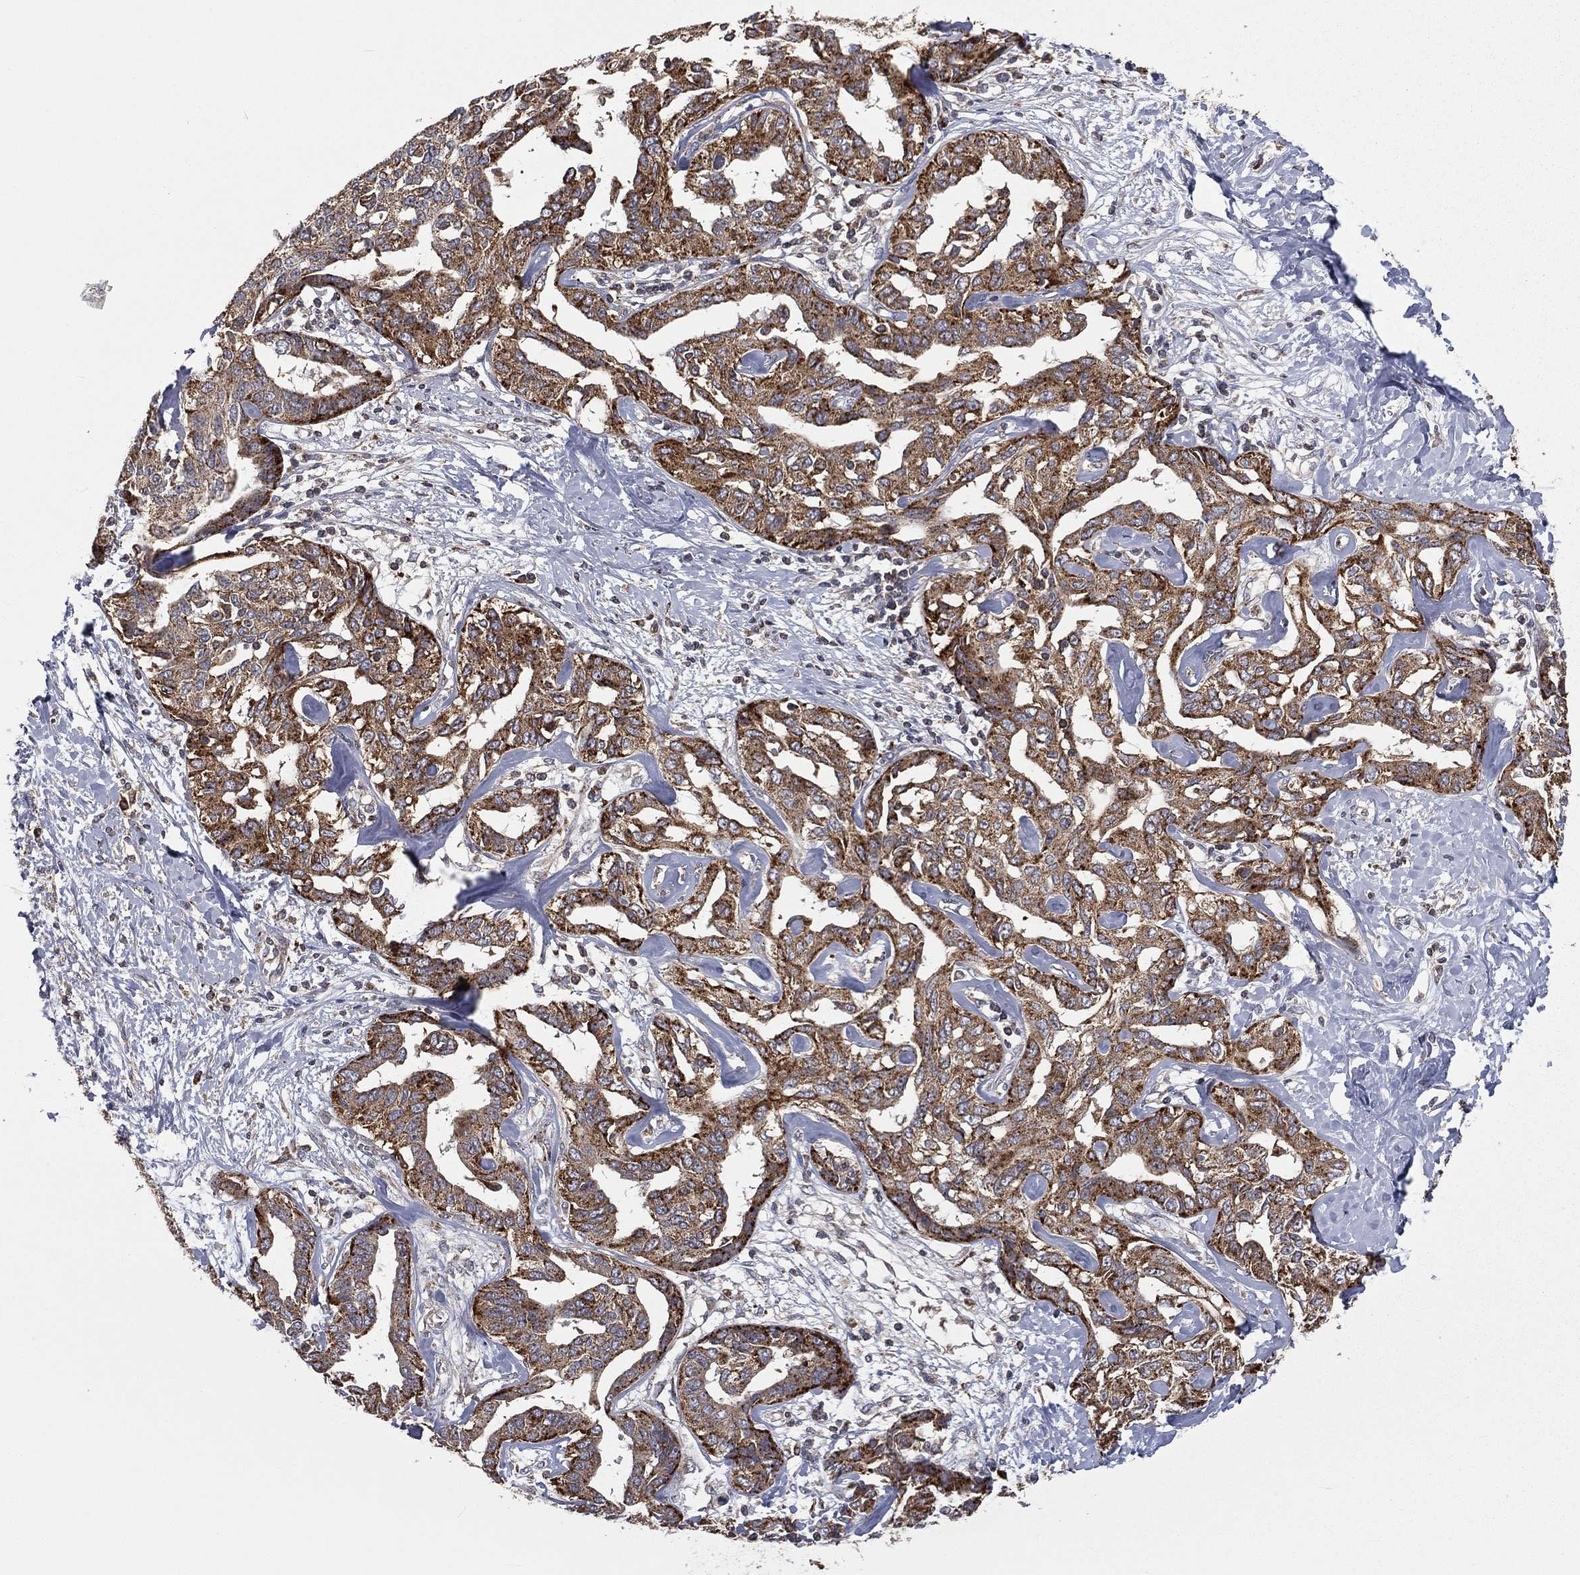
{"staining": {"intensity": "strong", "quantity": "25%-75%", "location": "cytoplasmic/membranous"}, "tissue": "liver cancer", "cell_type": "Tumor cells", "image_type": "cancer", "snomed": [{"axis": "morphology", "description": "Cholangiocarcinoma"}, {"axis": "topography", "description": "Liver"}], "caption": "Strong cytoplasmic/membranous expression is identified in approximately 25%-75% of tumor cells in liver cancer (cholangiocarcinoma).", "gene": "RIN3", "patient": {"sex": "male", "age": 59}}